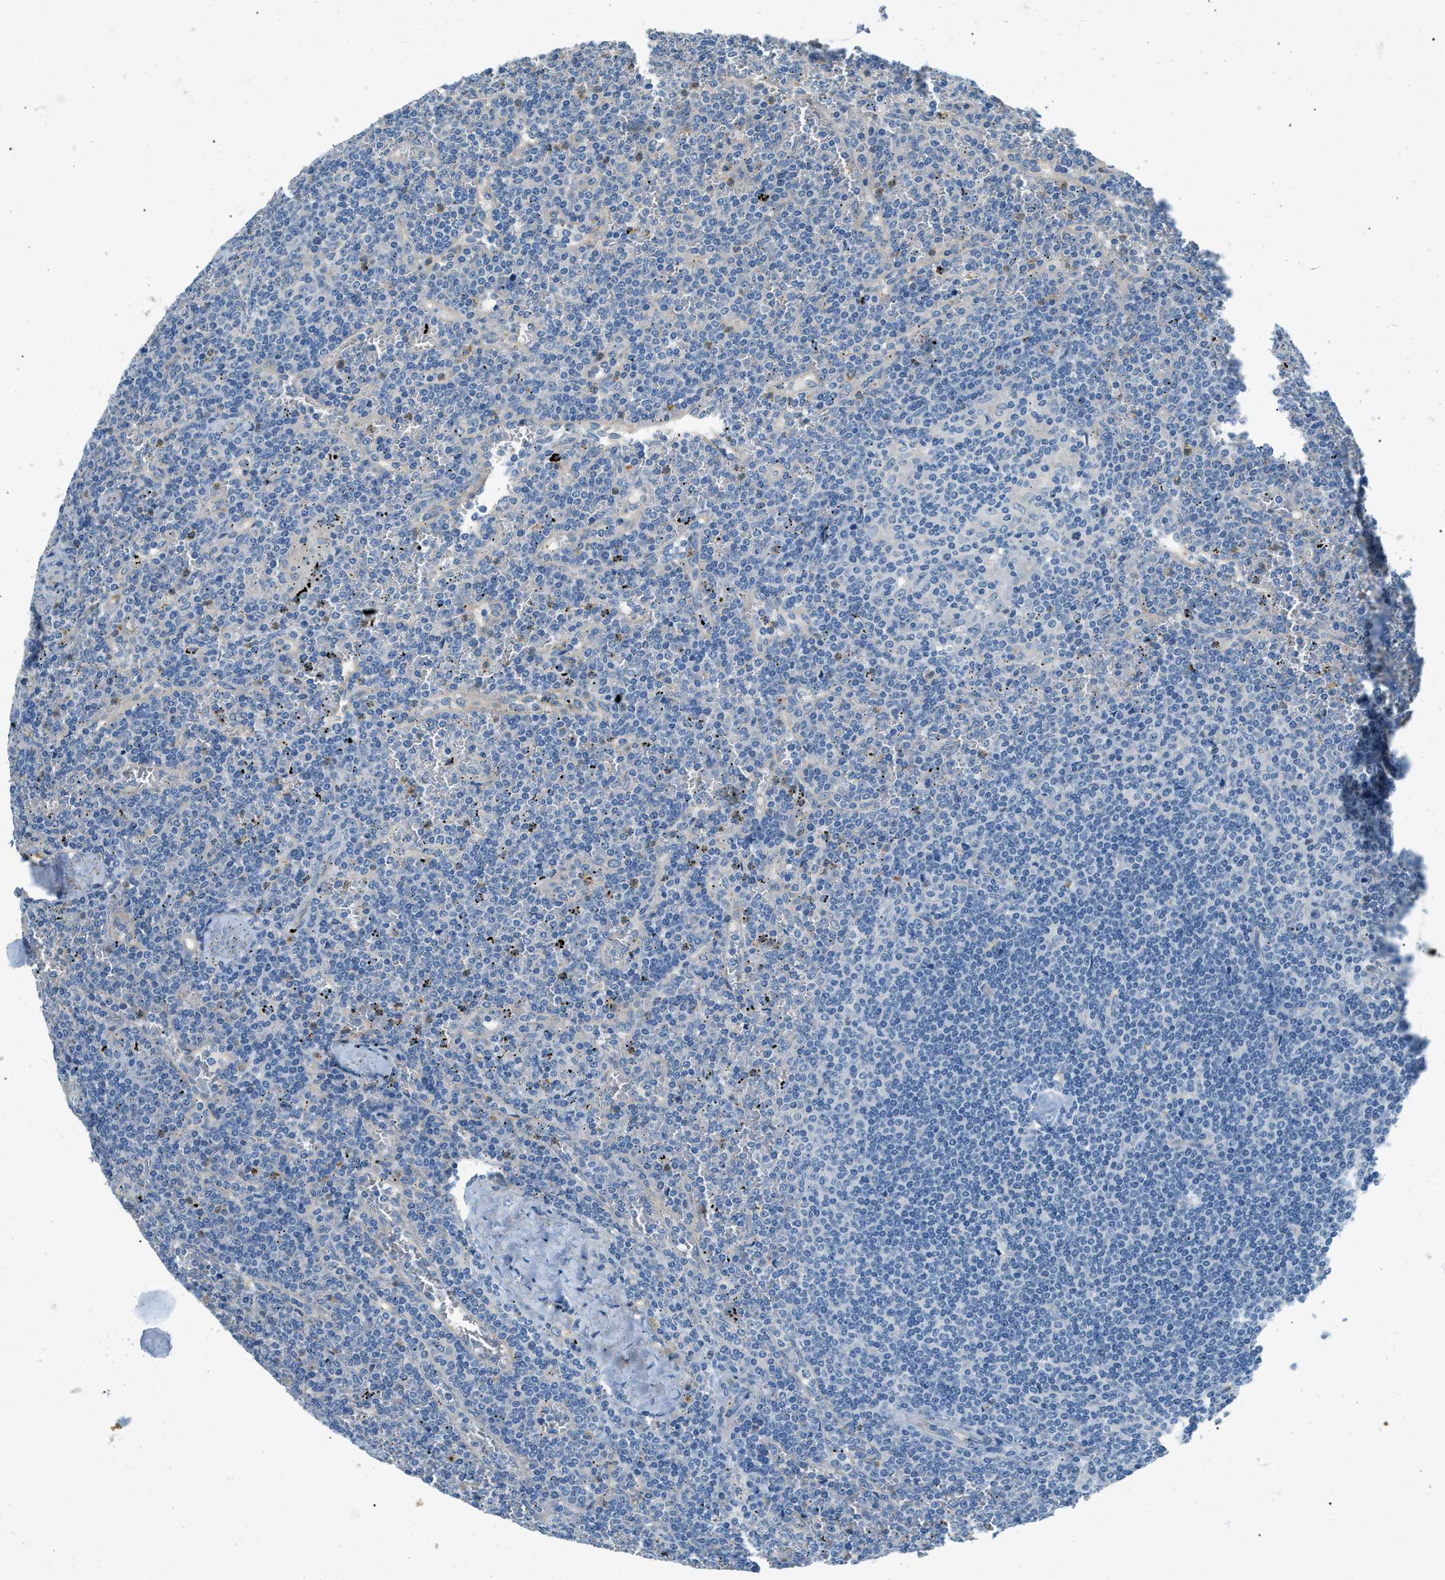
{"staining": {"intensity": "negative", "quantity": "none", "location": "none"}, "tissue": "lymphoma", "cell_type": "Tumor cells", "image_type": "cancer", "snomed": [{"axis": "morphology", "description": "Malignant lymphoma, non-Hodgkin's type, Low grade"}, {"axis": "topography", "description": "Spleen"}], "caption": "Low-grade malignant lymphoma, non-Hodgkin's type was stained to show a protein in brown. There is no significant expression in tumor cells.", "gene": "ZNF367", "patient": {"sex": "female", "age": 19}}